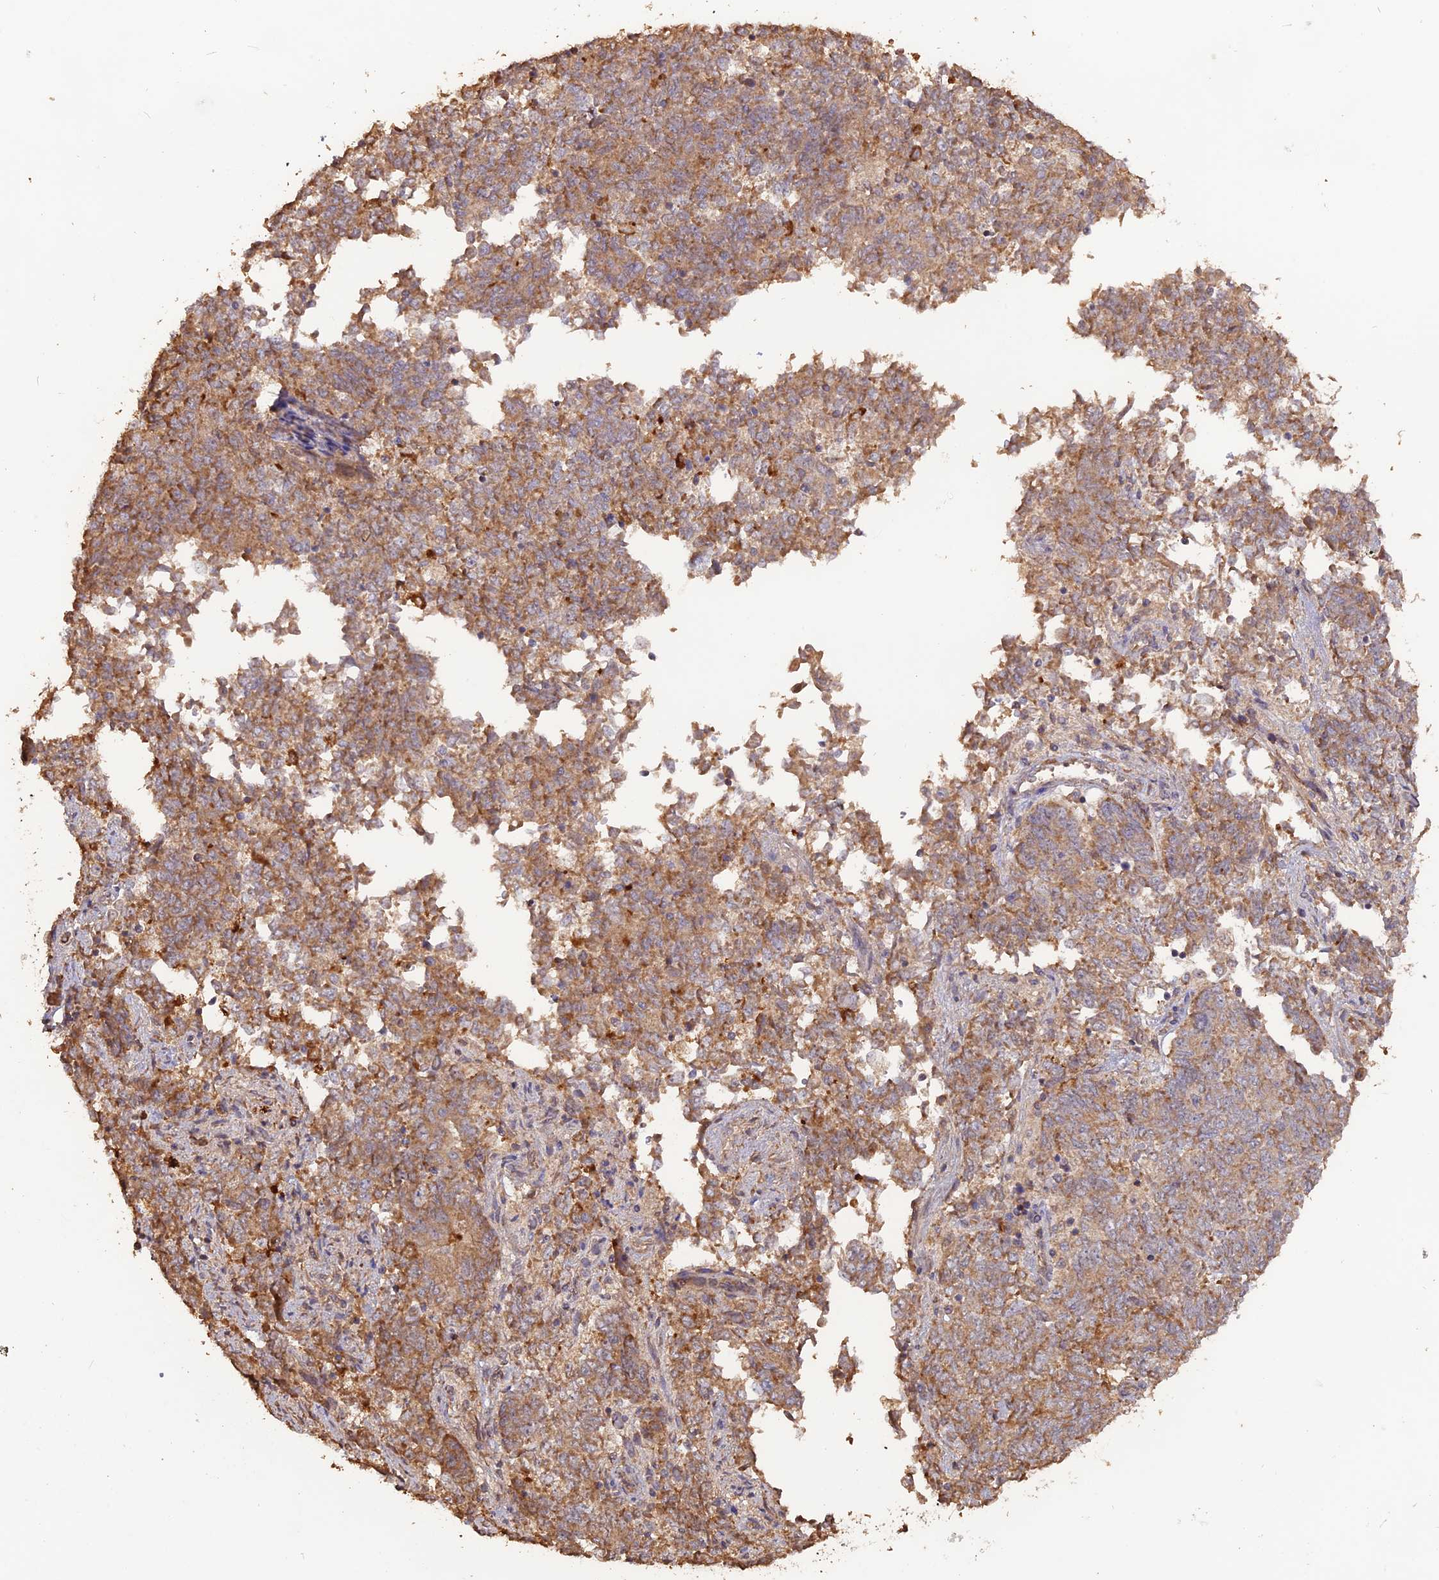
{"staining": {"intensity": "moderate", "quantity": ">75%", "location": "cytoplasmic/membranous"}, "tissue": "endometrial cancer", "cell_type": "Tumor cells", "image_type": "cancer", "snomed": [{"axis": "morphology", "description": "Adenocarcinoma, NOS"}, {"axis": "topography", "description": "Endometrium"}], "caption": "Adenocarcinoma (endometrial) stained with a brown dye displays moderate cytoplasmic/membranous positive expression in approximately >75% of tumor cells.", "gene": "LAYN", "patient": {"sex": "female", "age": 80}}